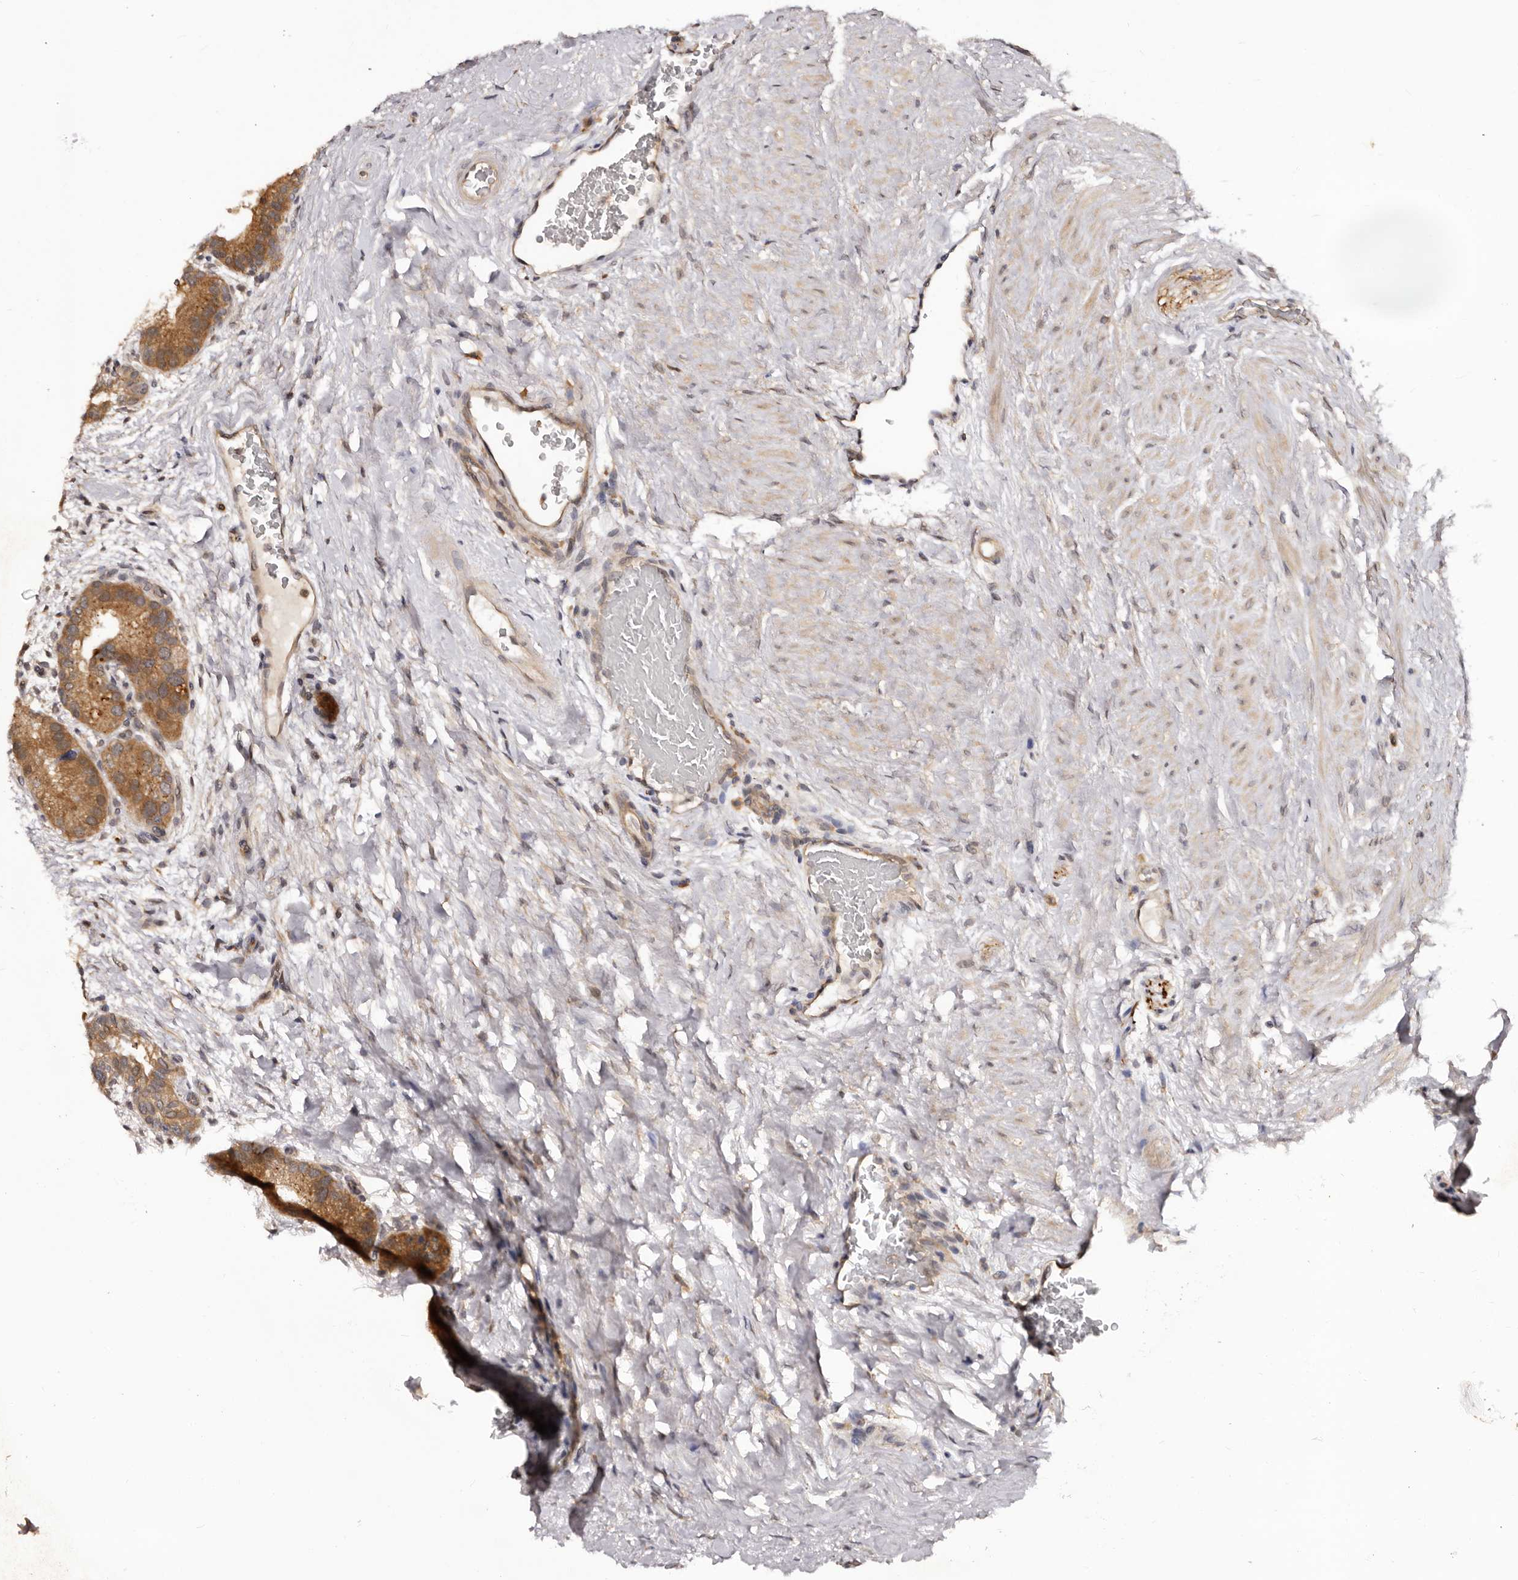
{"staining": {"intensity": "moderate", "quantity": ">75%", "location": "cytoplasmic/membranous"}, "tissue": "prostate cancer", "cell_type": "Tumor cells", "image_type": "cancer", "snomed": [{"axis": "morphology", "description": "Adenocarcinoma, High grade"}, {"axis": "topography", "description": "Prostate"}], "caption": "Immunohistochemistry (IHC) histopathology image of human prostate high-grade adenocarcinoma stained for a protein (brown), which displays medium levels of moderate cytoplasmic/membranous positivity in about >75% of tumor cells.", "gene": "MDP1", "patient": {"sex": "male", "age": 56}}